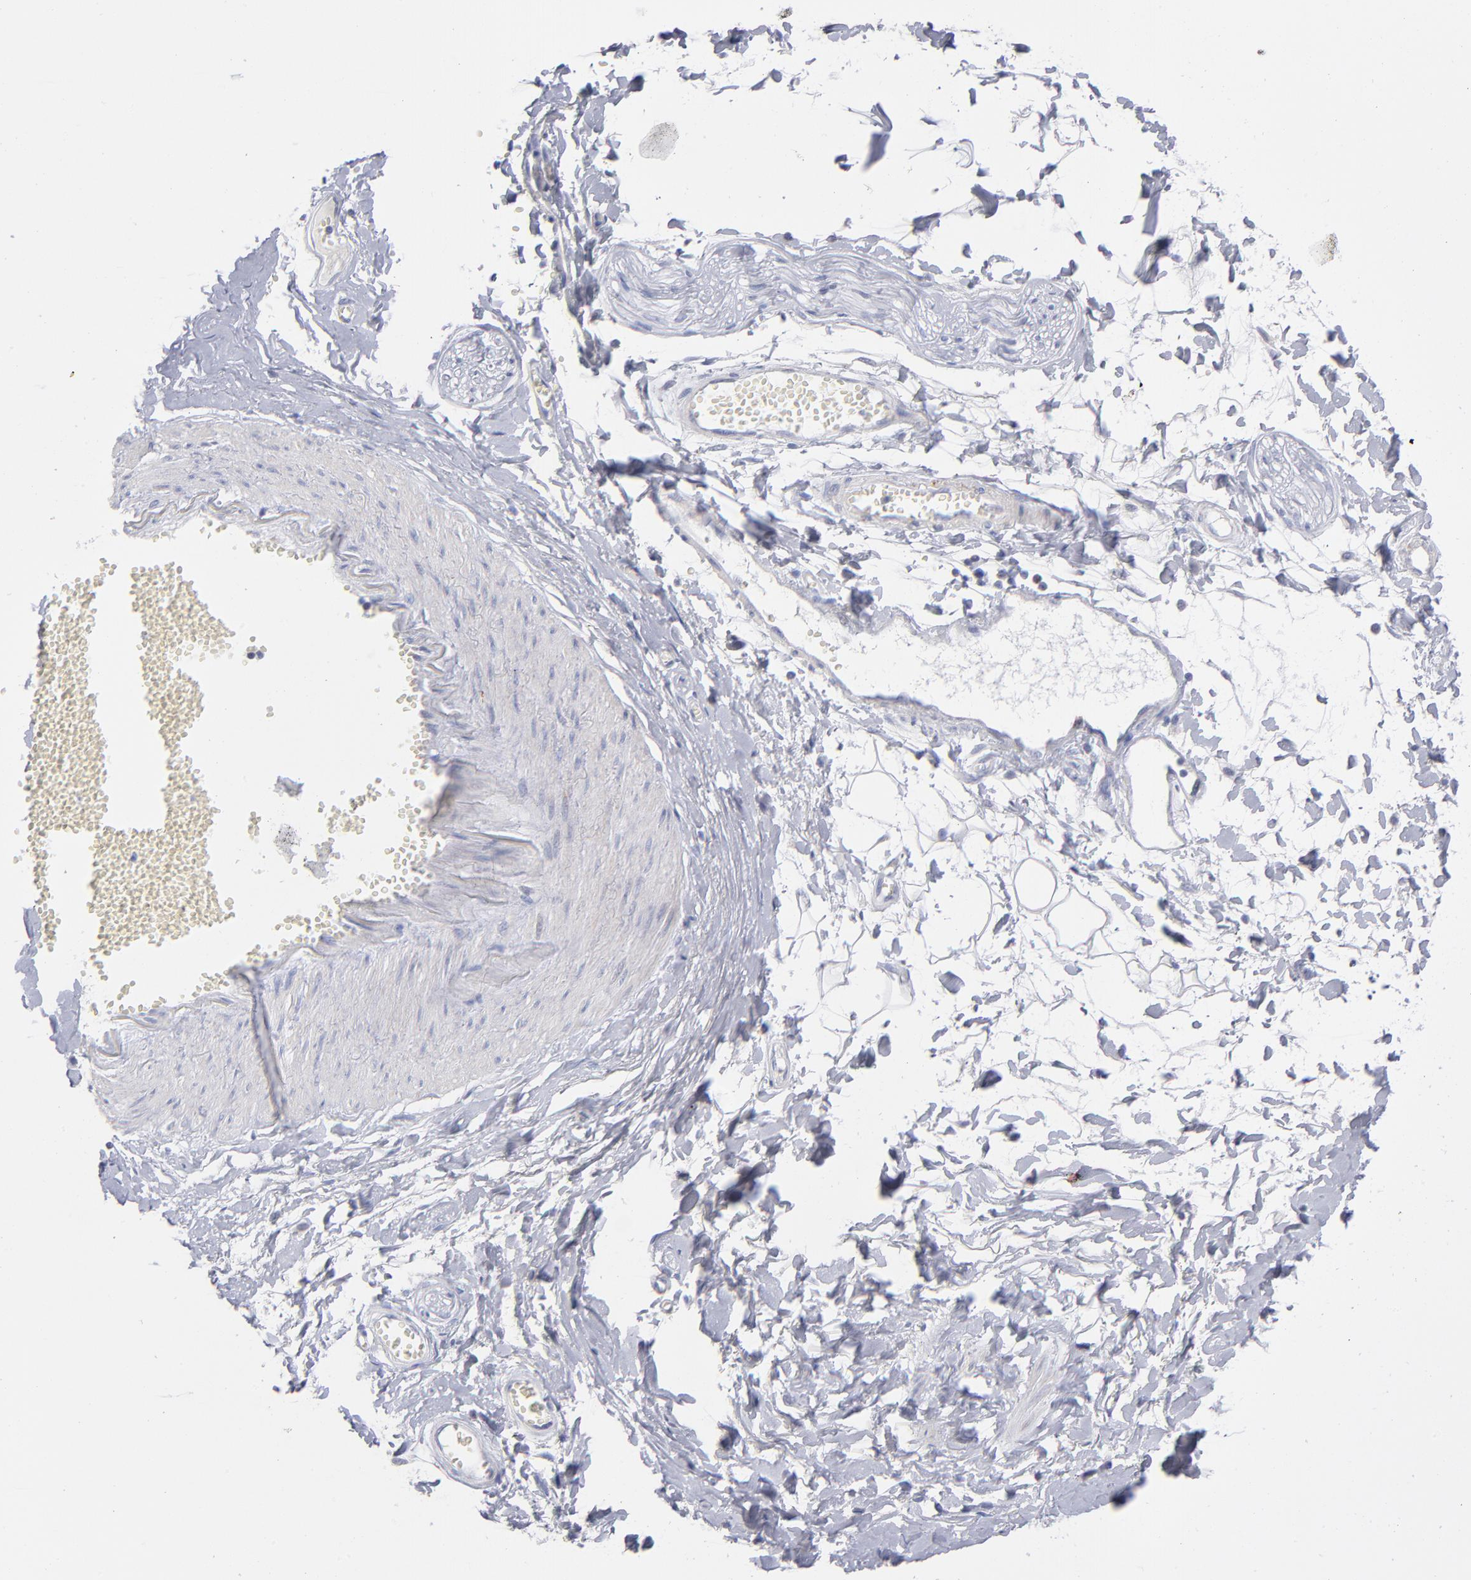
{"staining": {"intensity": "negative", "quantity": "none", "location": "none"}, "tissue": "adipose tissue", "cell_type": "Adipocytes", "image_type": "normal", "snomed": [{"axis": "morphology", "description": "Normal tissue, NOS"}, {"axis": "morphology", "description": "Inflammation, NOS"}, {"axis": "topography", "description": "Salivary gland"}, {"axis": "topography", "description": "Peripheral nerve tissue"}], "caption": "Adipocytes show no significant protein staining in normal adipose tissue.", "gene": "MTHFD2", "patient": {"sex": "female", "age": 75}}